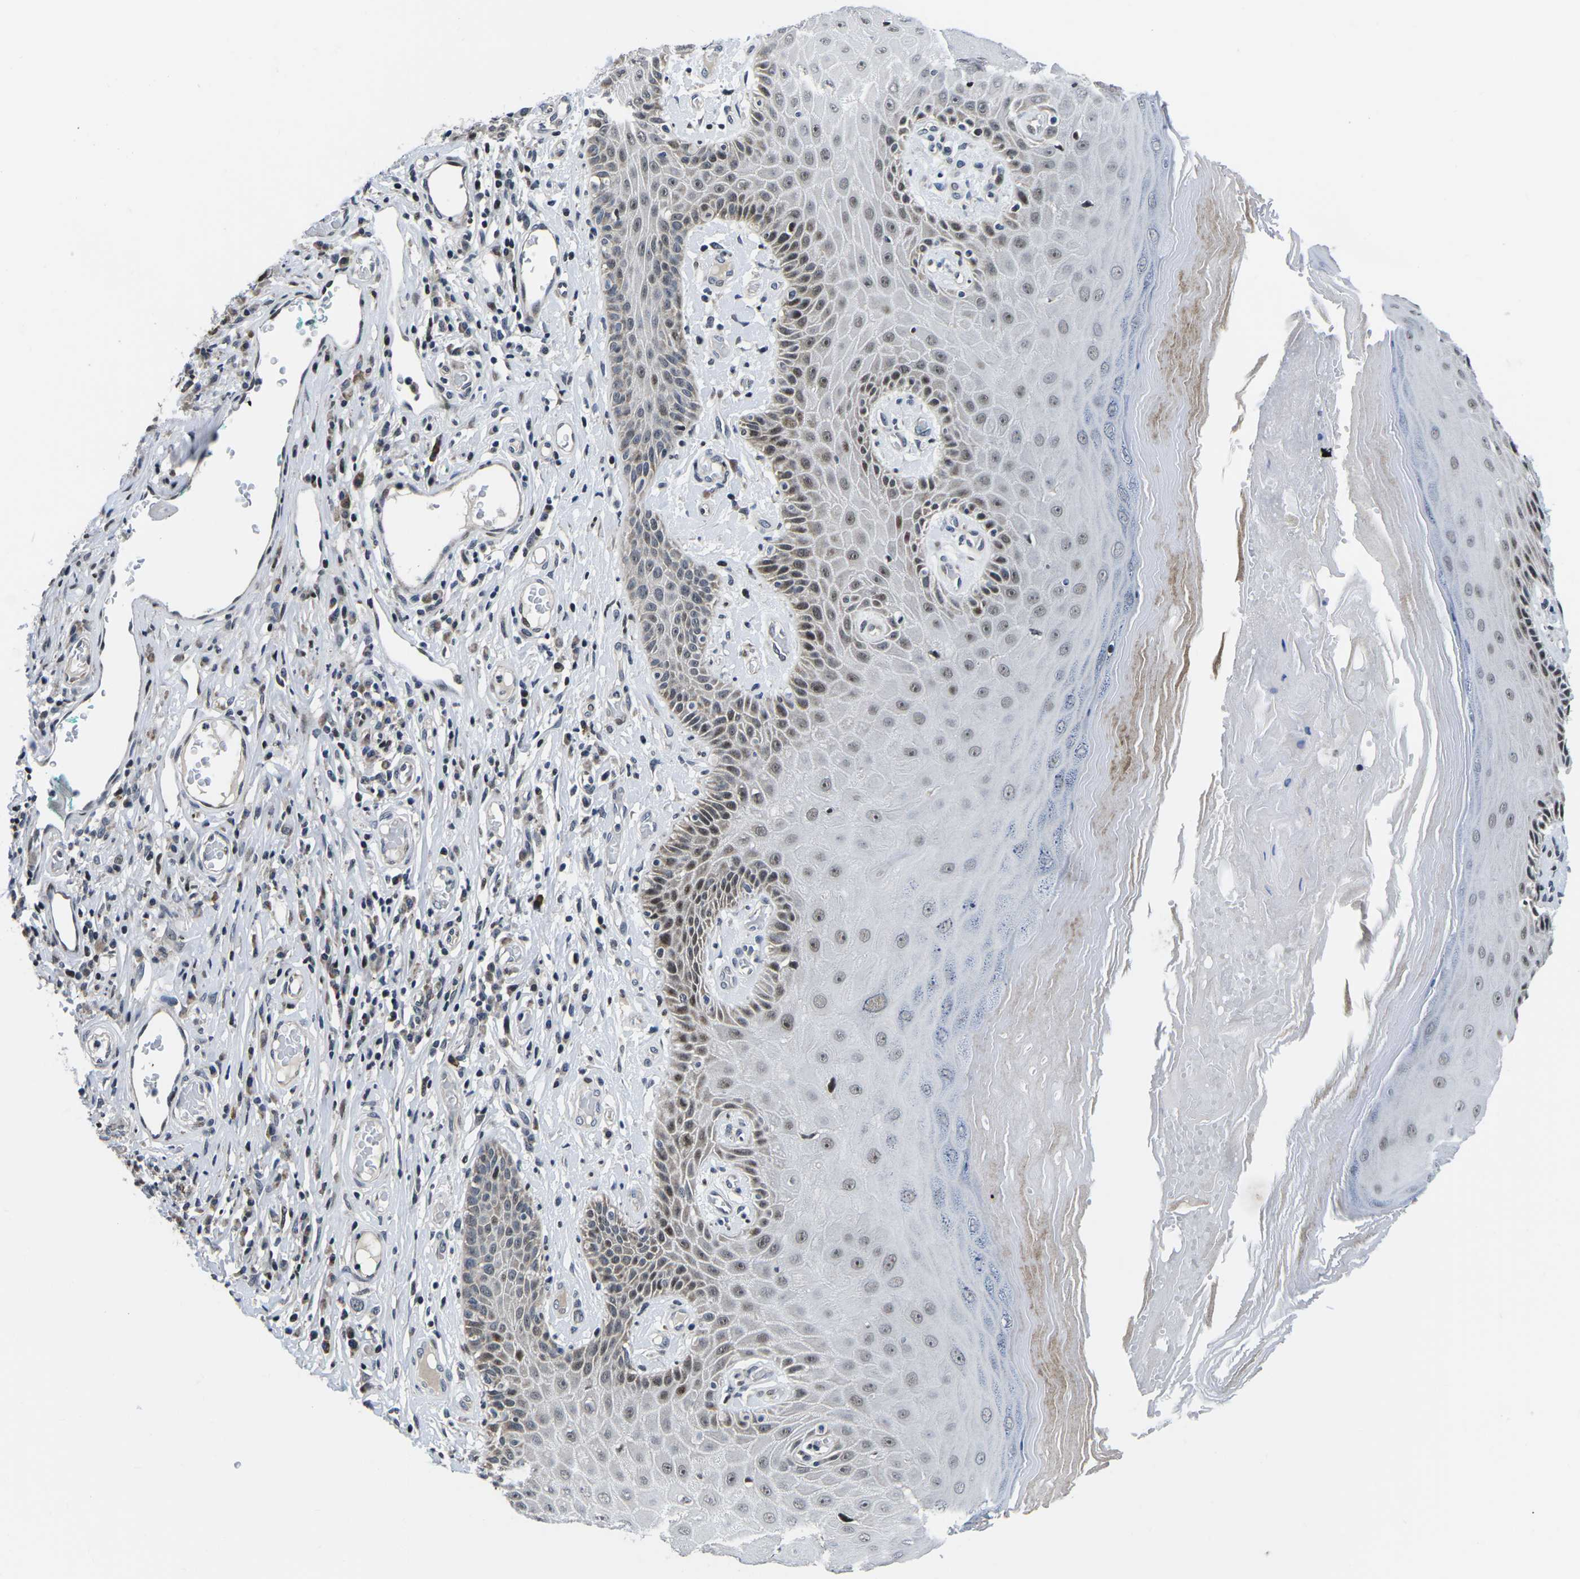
{"staining": {"intensity": "strong", "quantity": "25%-75%", "location": "nuclear"}, "tissue": "skin", "cell_type": "Epidermal cells", "image_type": "normal", "snomed": [{"axis": "morphology", "description": "Normal tissue, NOS"}, {"axis": "topography", "description": "Vulva"}], "caption": "The histopathology image exhibits immunohistochemical staining of unremarkable skin. There is strong nuclear staining is identified in about 25%-75% of epidermal cells.", "gene": "CDC73", "patient": {"sex": "female", "age": 73}}